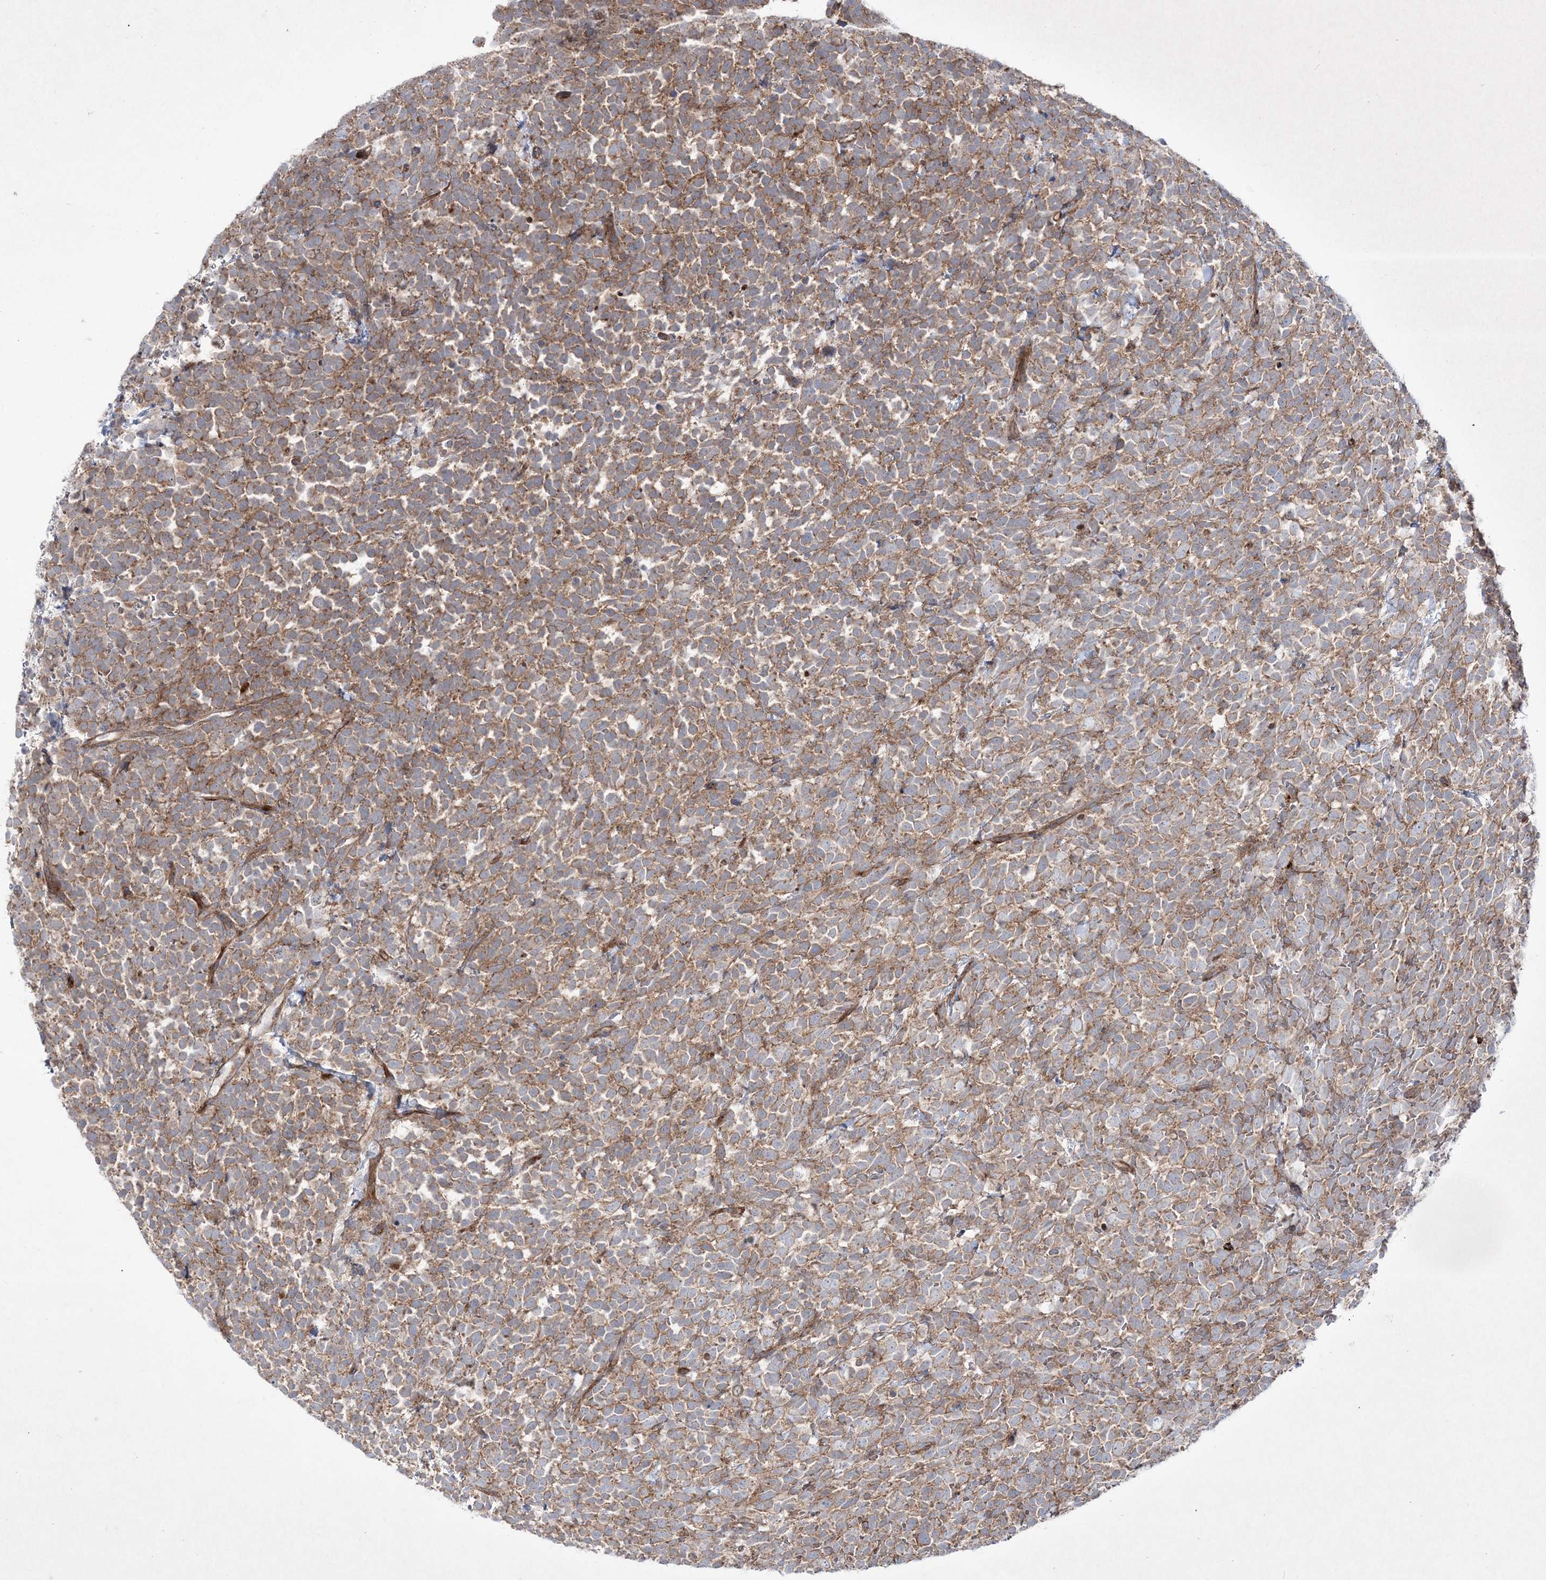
{"staining": {"intensity": "moderate", "quantity": ">75%", "location": "cytoplasmic/membranous"}, "tissue": "urothelial cancer", "cell_type": "Tumor cells", "image_type": "cancer", "snomed": [{"axis": "morphology", "description": "Urothelial carcinoma, High grade"}, {"axis": "topography", "description": "Urinary bladder"}], "caption": "Immunohistochemical staining of human urothelial cancer shows moderate cytoplasmic/membranous protein staining in approximately >75% of tumor cells.", "gene": "RICTOR", "patient": {"sex": "female", "age": 82}}